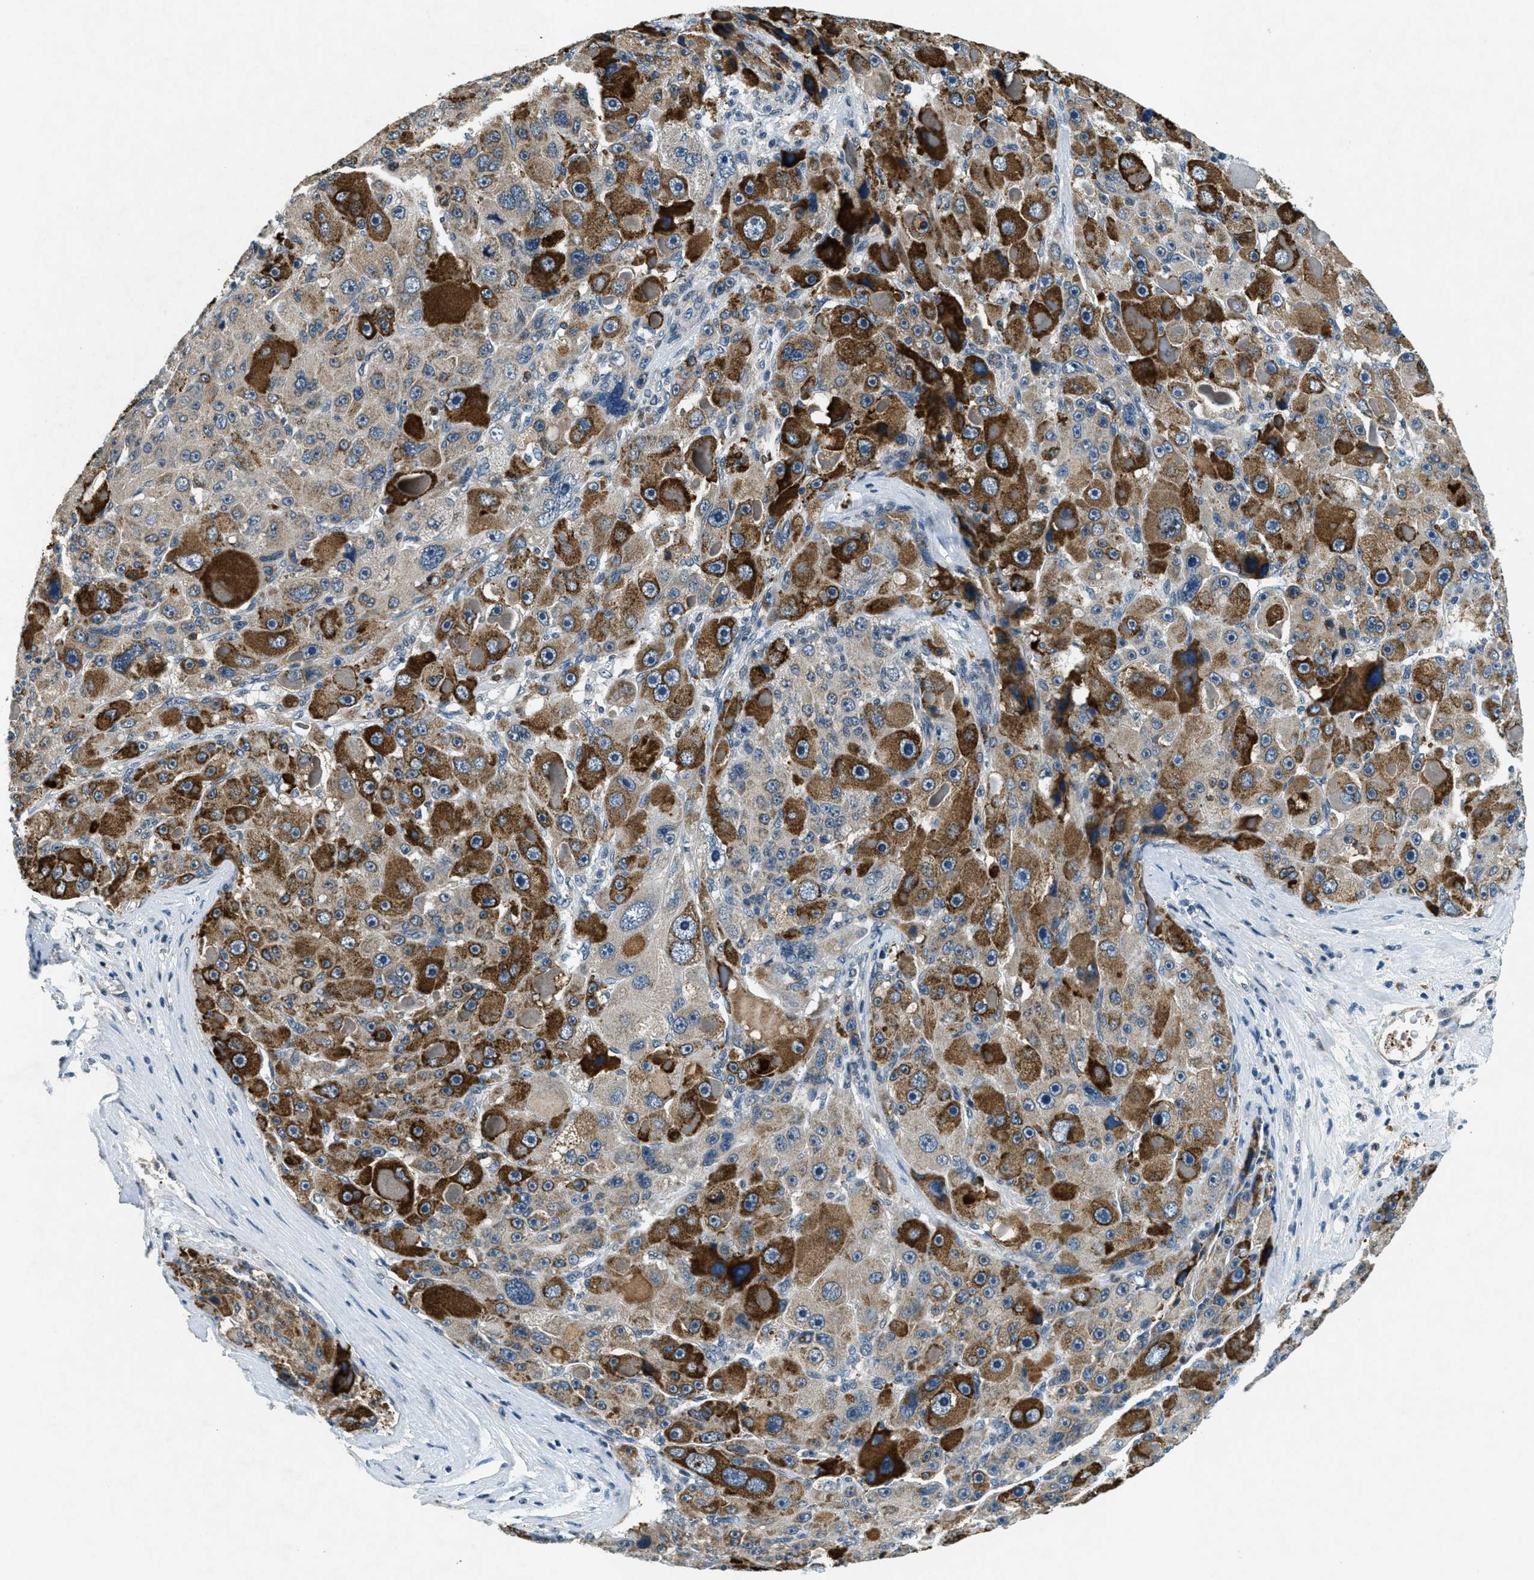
{"staining": {"intensity": "strong", "quantity": "25%-75%", "location": "cytoplasmic/membranous"}, "tissue": "liver cancer", "cell_type": "Tumor cells", "image_type": "cancer", "snomed": [{"axis": "morphology", "description": "Carcinoma, Hepatocellular, NOS"}, {"axis": "topography", "description": "Liver"}], "caption": "Protein positivity by immunohistochemistry (IHC) exhibits strong cytoplasmic/membranous positivity in about 25%-75% of tumor cells in liver cancer.", "gene": "RAB3D", "patient": {"sex": "male", "age": 76}}